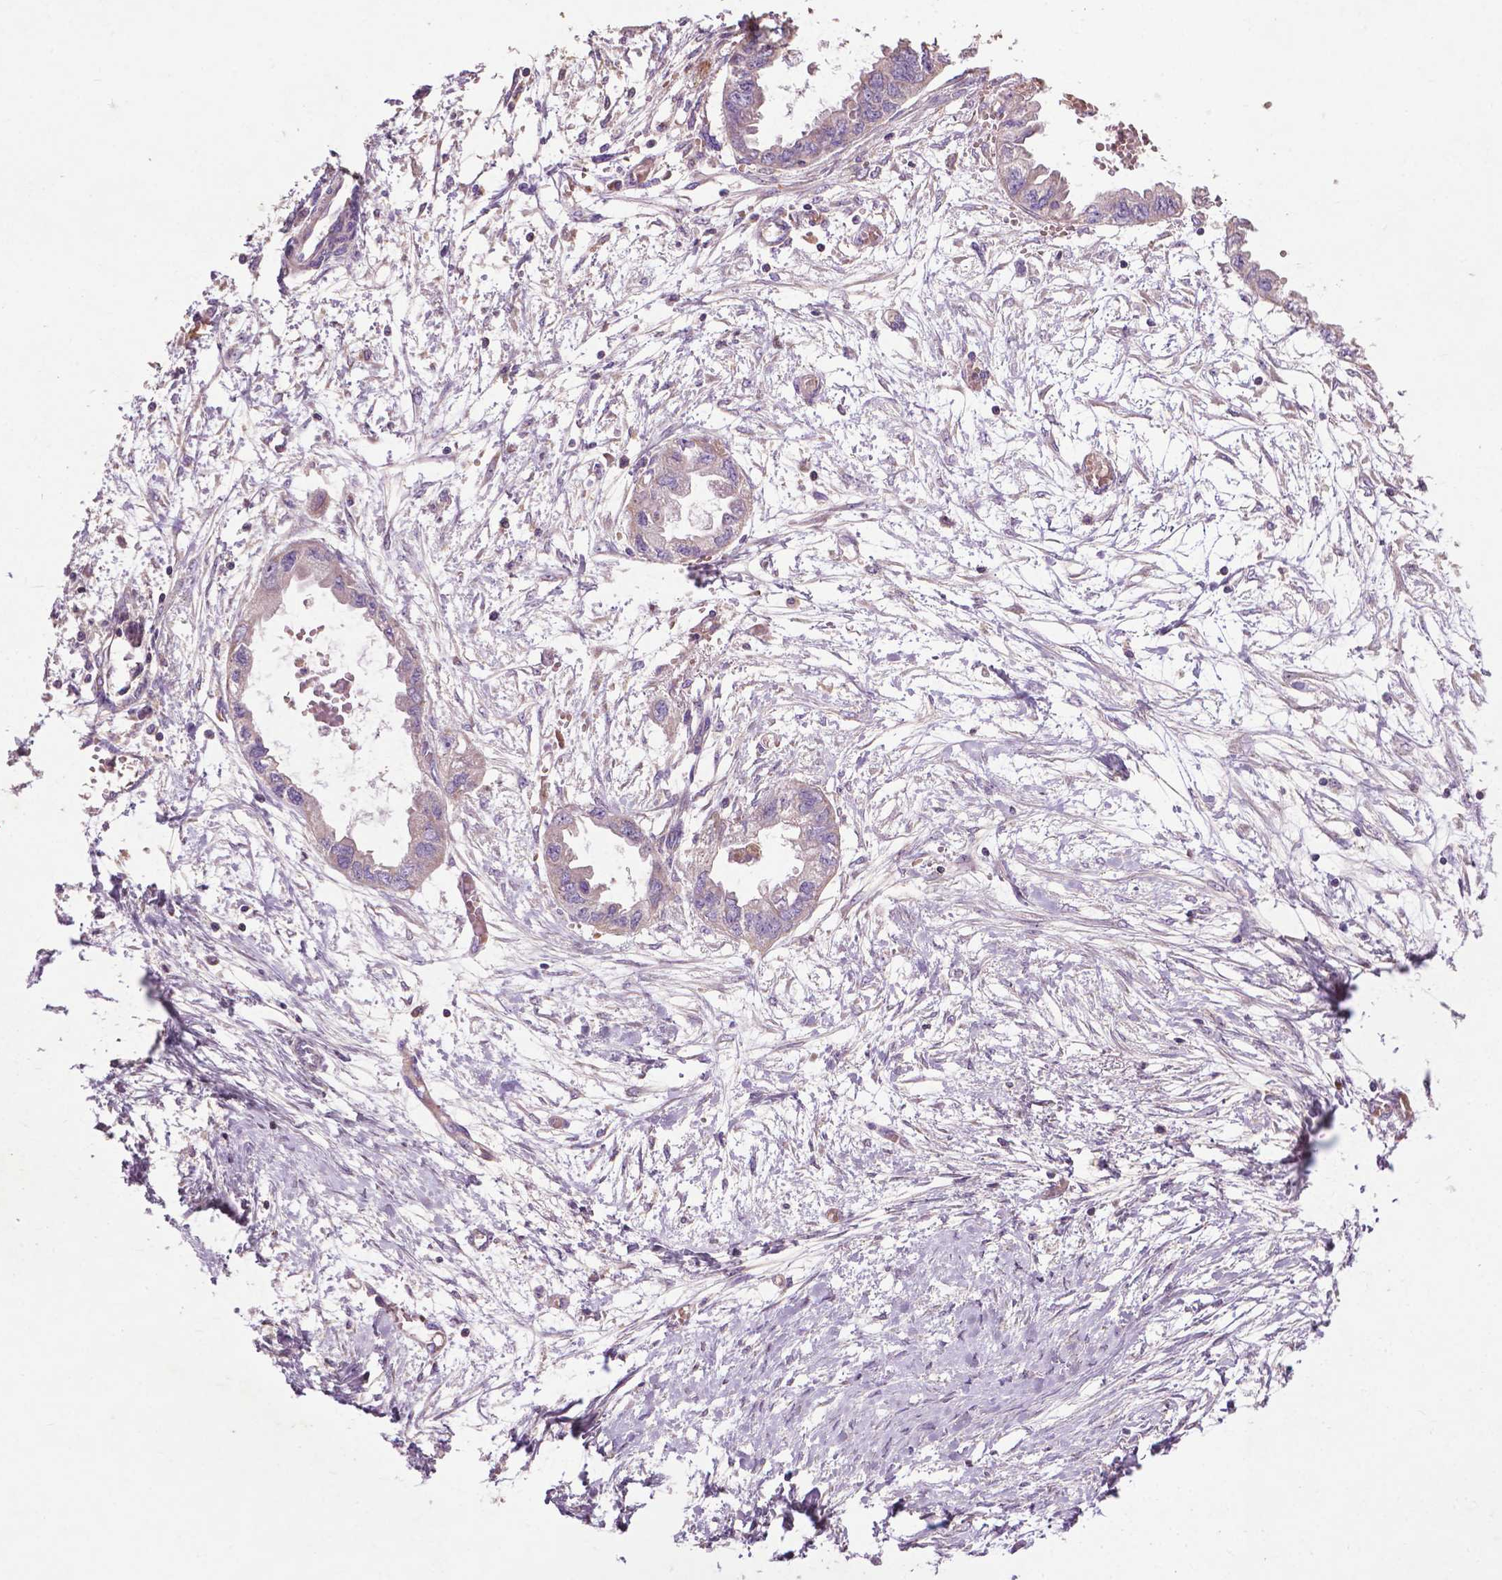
{"staining": {"intensity": "negative", "quantity": "none", "location": "none"}, "tissue": "endometrial cancer", "cell_type": "Tumor cells", "image_type": "cancer", "snomed": [{"axis": "morphology", "description": "Adenocarcinoma, NOS"}, {"axis": "morphology", "description": "Adenocarcinoma, metastatic, NOS"}, {"axis": "topography", "description": "Adipose tissue"}, {"axis": "topography", "description": "Endometrium"}], "caption": "Immunohistochemical staining of human adenocarcinoma (endometrial) displays no significant expression in tumor cells.", "gene": "SPNS2", "patient": {"sex": "female", "age": 67}}